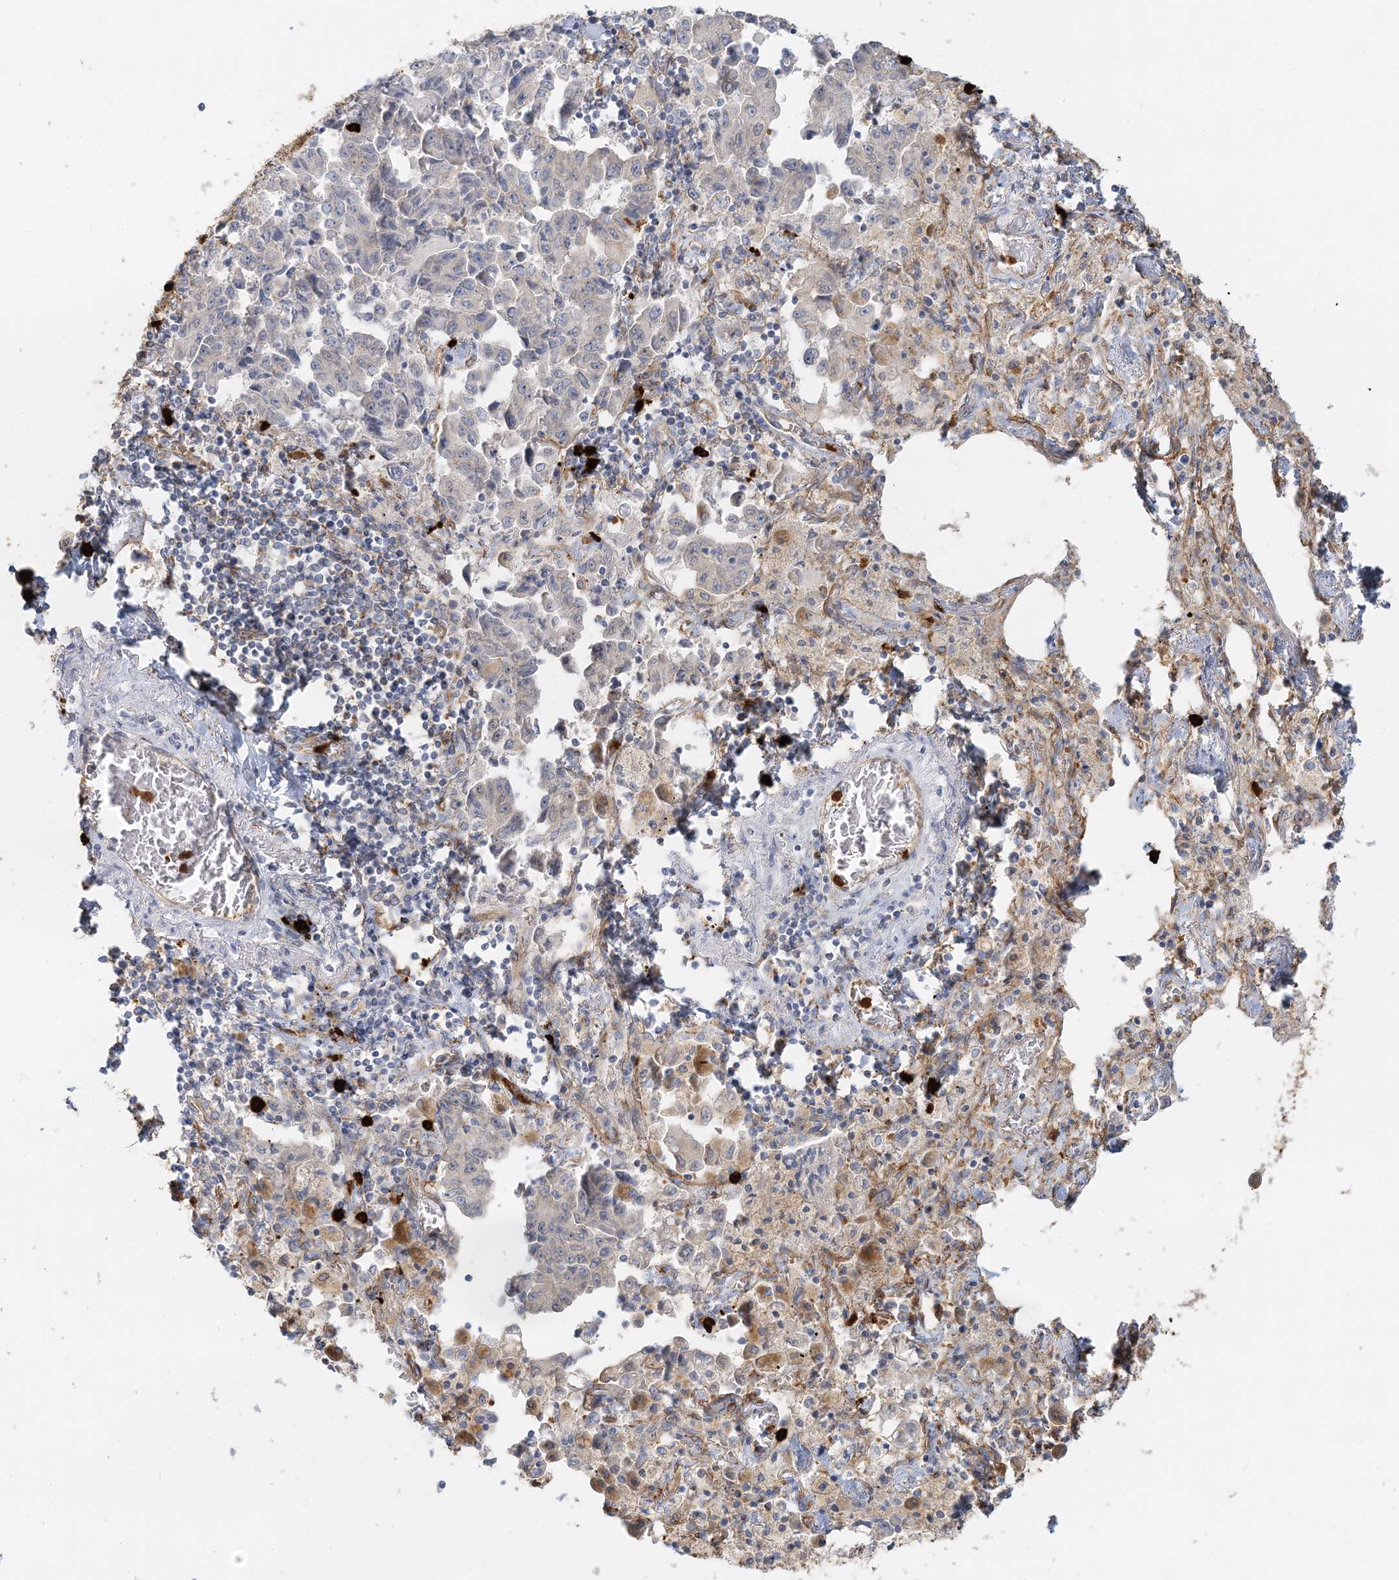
{"staining": {"intensity": "negative", "quantity": "none", "location": "none"}, "tissue": "lung cancer", "cell_type": "Tumor cells", "image_type": "cancer", "snomed": [{"axis": "morphology", "description": "Adenocarcinoma, NOS"}, {"axis": "topography", "description": "Lung"}], "caption": "An IHC micrograph of lung cancer is shown. There is no staining in tumor cells of lung cancer.", "gene": "DNAH1", "patient": {"sex": "female", "age": 51}}